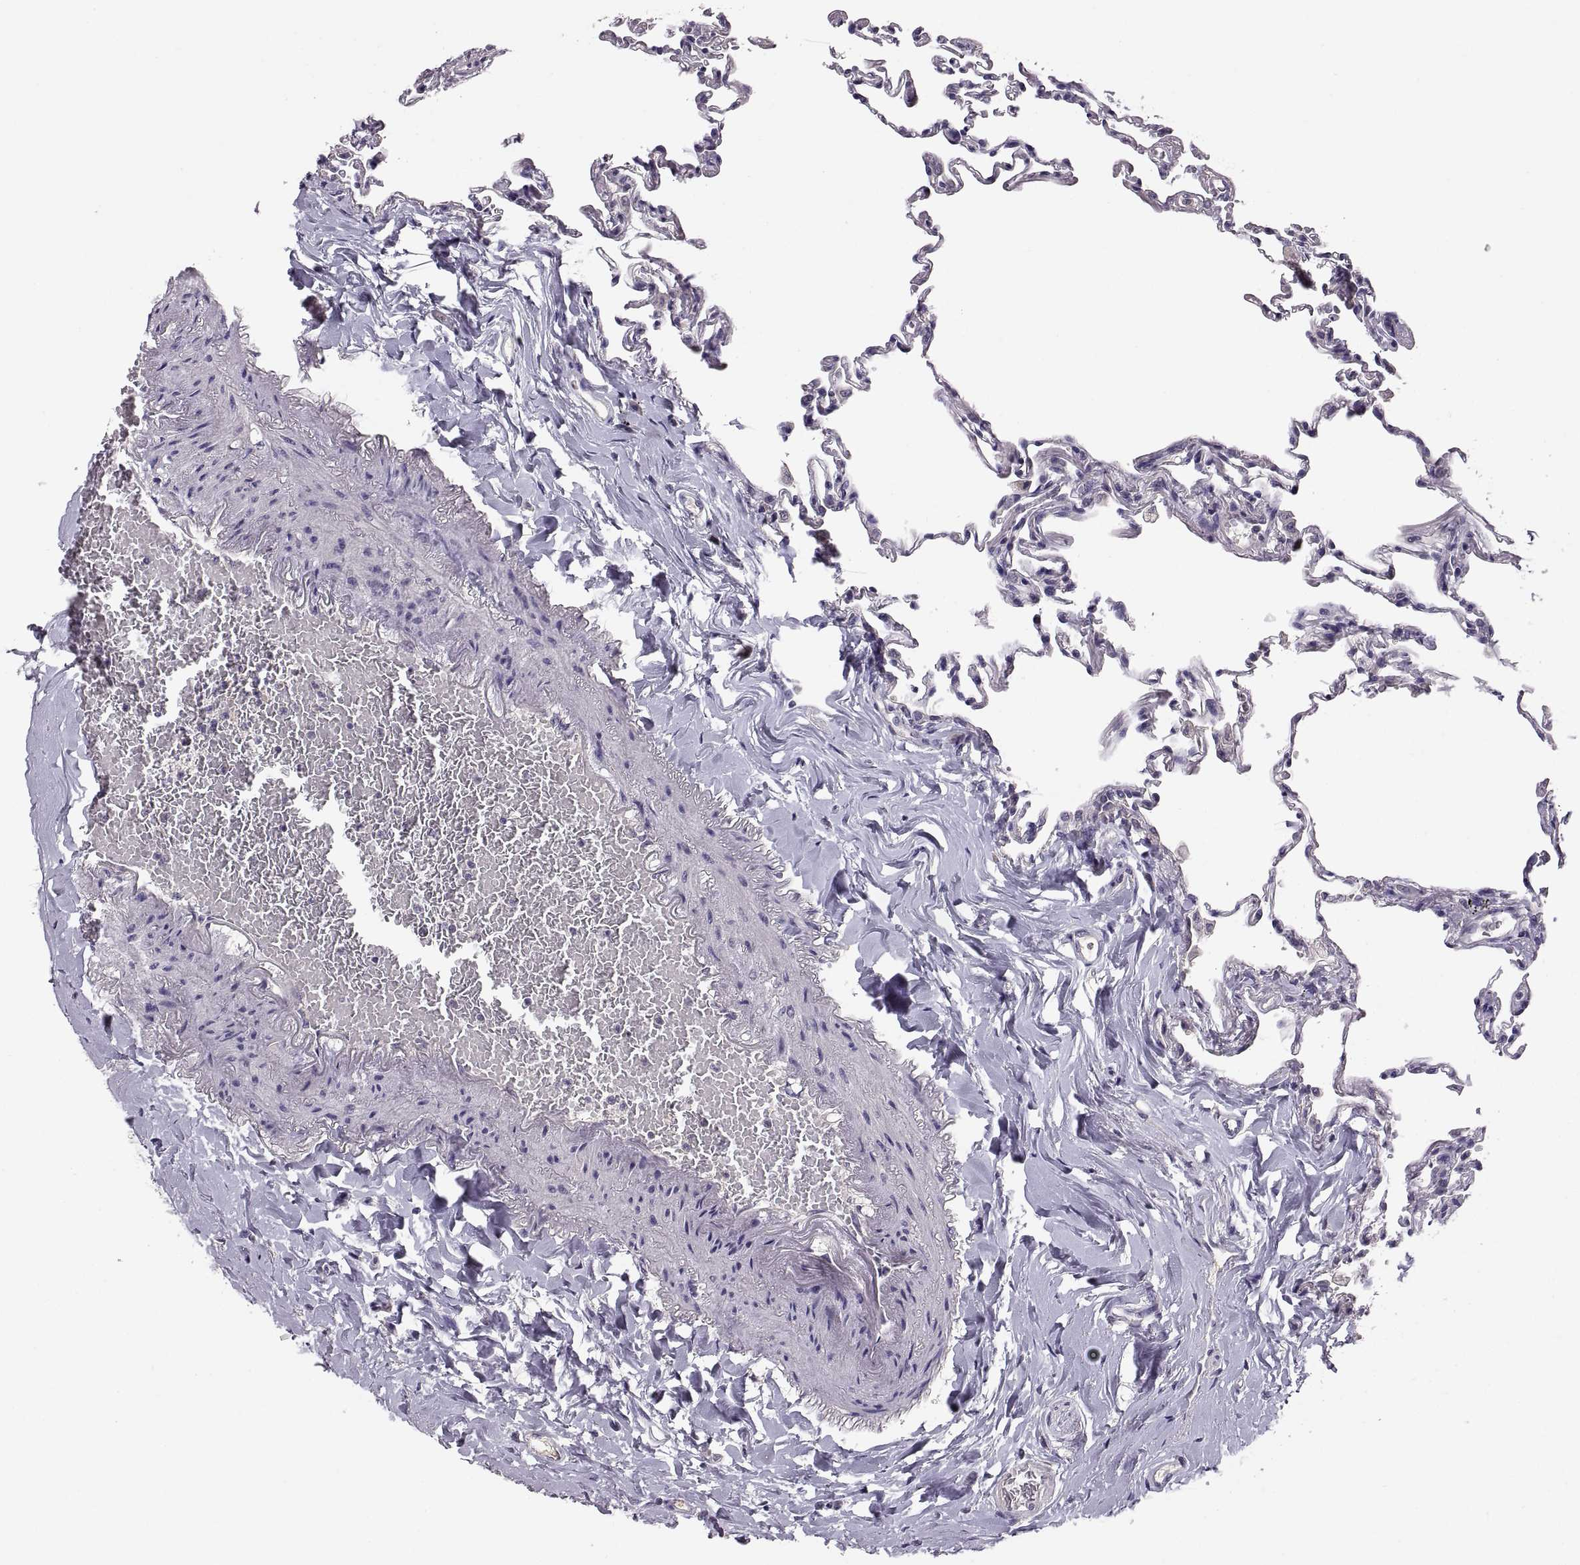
{"staining": {"intensity": "negative", "quantity": "none", "location": "none"}, "tissue": "lung", "cell_type": "Alveolar cells", "image_type": "normal", "snomed": [{"axis": "morphology", "description": "Normal tissue, NOS"}, {"axis": "topography", "description": "Lung"}], "caption": "This is a image of immunohistochemistry (IHC) staining of normal lung, which shows no positivity in alveolar cells.", "gene": "ACSBG2", "patient": {"sex": "female", "age": 57}}